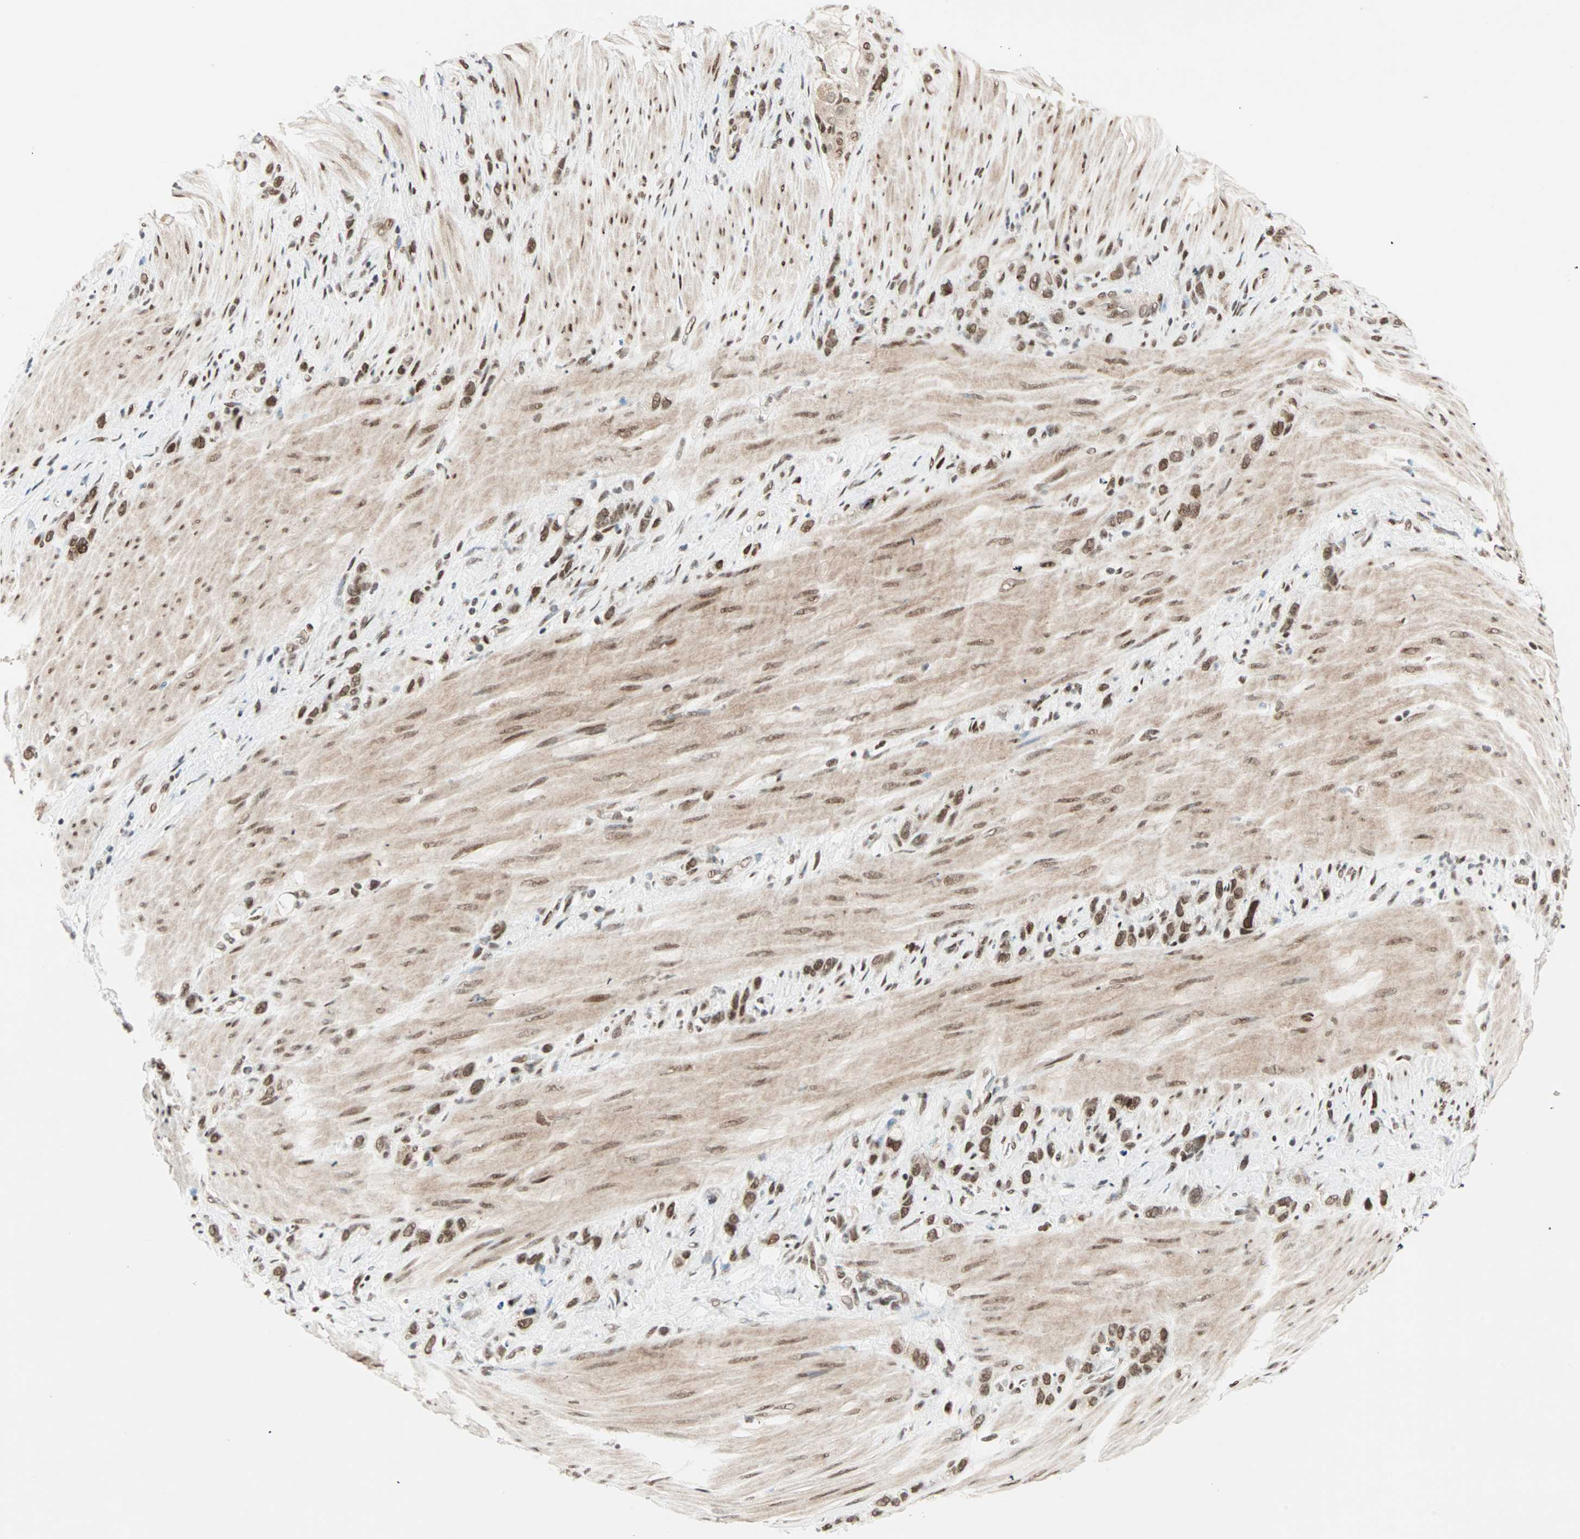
{"staining": {"intensity": "strong", "quantity": ">75%", "location": "nuclear"}, "tissue": "stomach cancer", "cell_type": "Tumor cells", "image_type": "cancer", "snomed": [{"axis": "morphology", "description": "Normal tissue, NOS"}, {"axis": "morphology", "description": "Adenocarcinoma, NOS"}, {"axis": "morphology", "description": "Adenocarcinoma, High grade"}, {"axis": "topography", "description": "Stomach, upper"}, {"axis": "topography", "description": "Stomach"}], "caption": "Human stomach cancer stained for a protein (brown) exhibits strong nuclear positive expression in approximately >75% of tumor cells.", "gene": "BLM", "patient": {"sex": "female", "age": 65}}